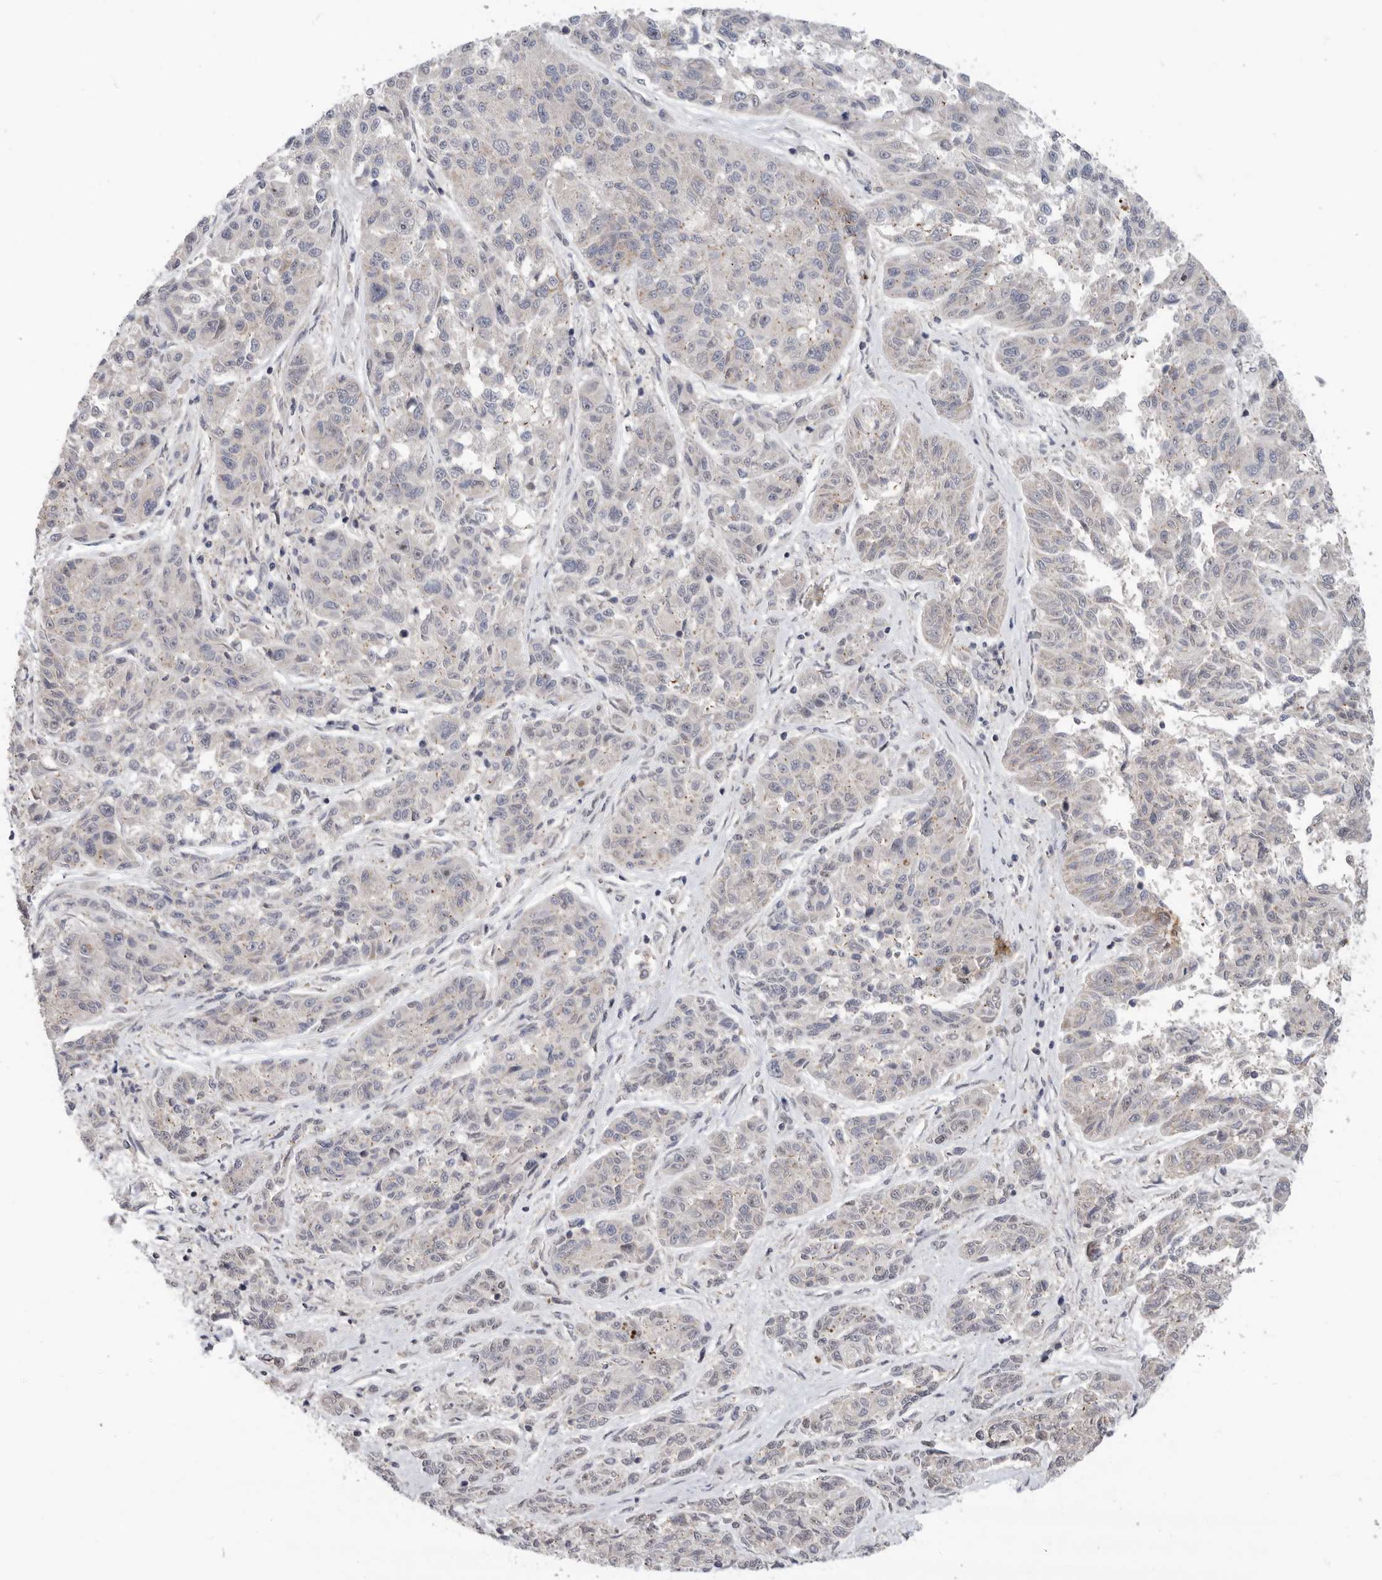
{"staining": {"intensity": "weak", "quantity": "<25%", "location": "cytoplasmic/membranous"}, "tissue": "melanoma", "cell_type": "Tumor cells", "image_type": "cancer", "snomed": [{"axis": "morphology", "description": "Malignant melanoma, NOS"}, {"axis": "topography", "description": "Skin"}], "caption": "DAB immunohistochemical staining of malignant melanoma reveals no significant positivity in tumor cells.", "gene": "KLK5", "patient": {"sex": "male", "age": 53}}